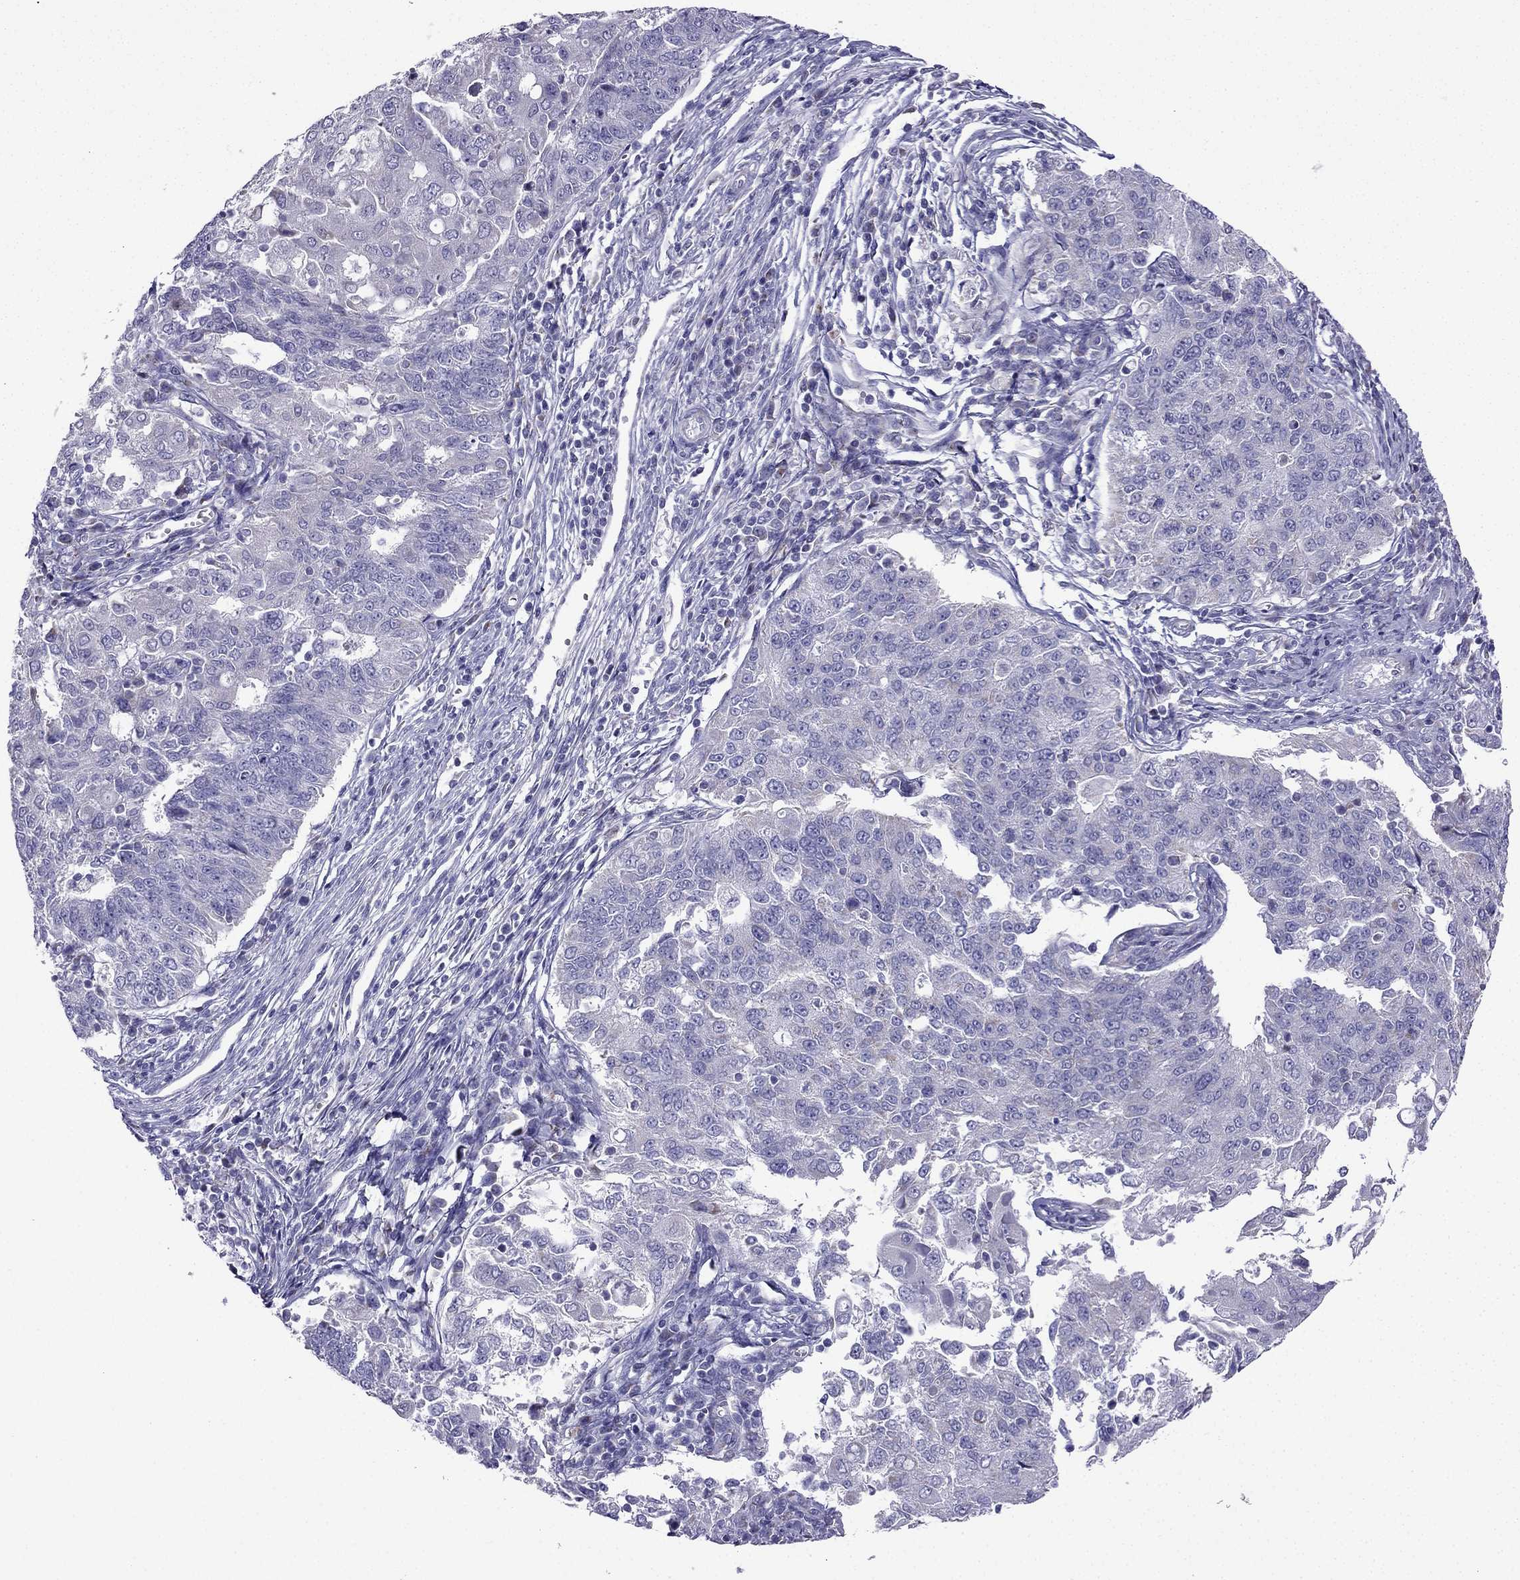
{"staining": {"intensity": "negative", "quantity": "none", "location": "none"}, "tissue": "endometrial cancer", "cell_type": "Tumor cells", "image_type": "cancer", "snomed": [{"axis": "morphology", "description": "Adenocarcinoma, NOS"}, {"axis": "topography", "description": "Endometrium"}], "caption": "Histopathology image shows no significant protein positivity in tumor cells of endometrial adenocarcinoma.", "gene": "KIF5A", "patient": {"sex": "female", "age": 43}}